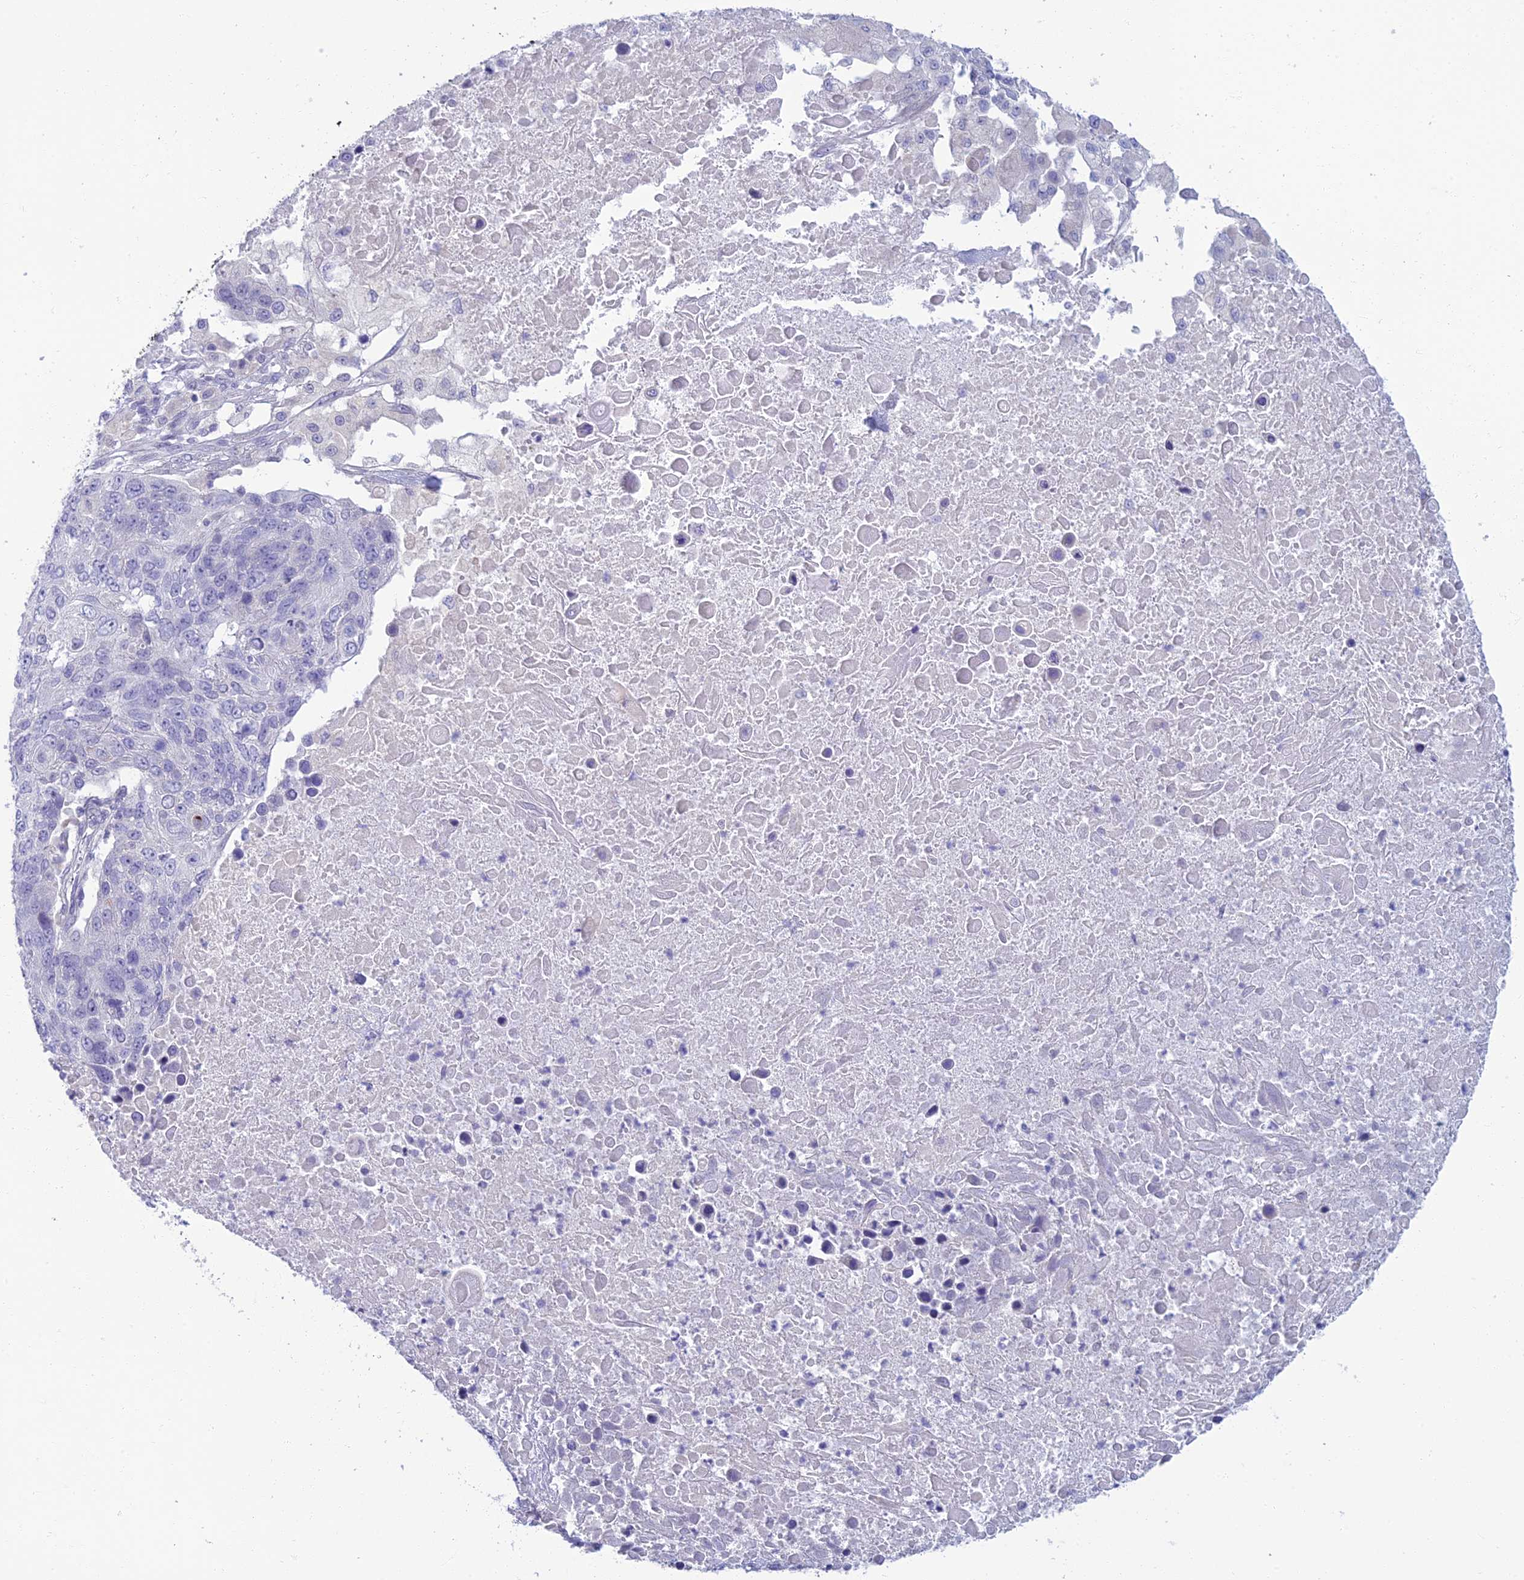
{"staining": {"intensity": "negative", "quantity": "none", "location": "none"}, "tissue": "lung cancer", "cell_type": "Tumor cells", "image_type": "cancer", "snomed": [{"axis": "morphology", "description": "Normal tissue, NOS"}, {"axis": "morphology", "description": "Squamous cell carcinoma, NOS"}, {"axis": "topography", "description": "Lymph node"}, {"axis": "topography", "description": "Lung"}], "caption": "Immunohistochemistry (IHC) micrograph of neoplastic tissue: lung cancer (squamous cell carcinoma) stained with DAB demonstrates no significant protein positivity in tumor cells.", "gene": "SLC25A41", "patient": {"sex": "male", "age": 66}}